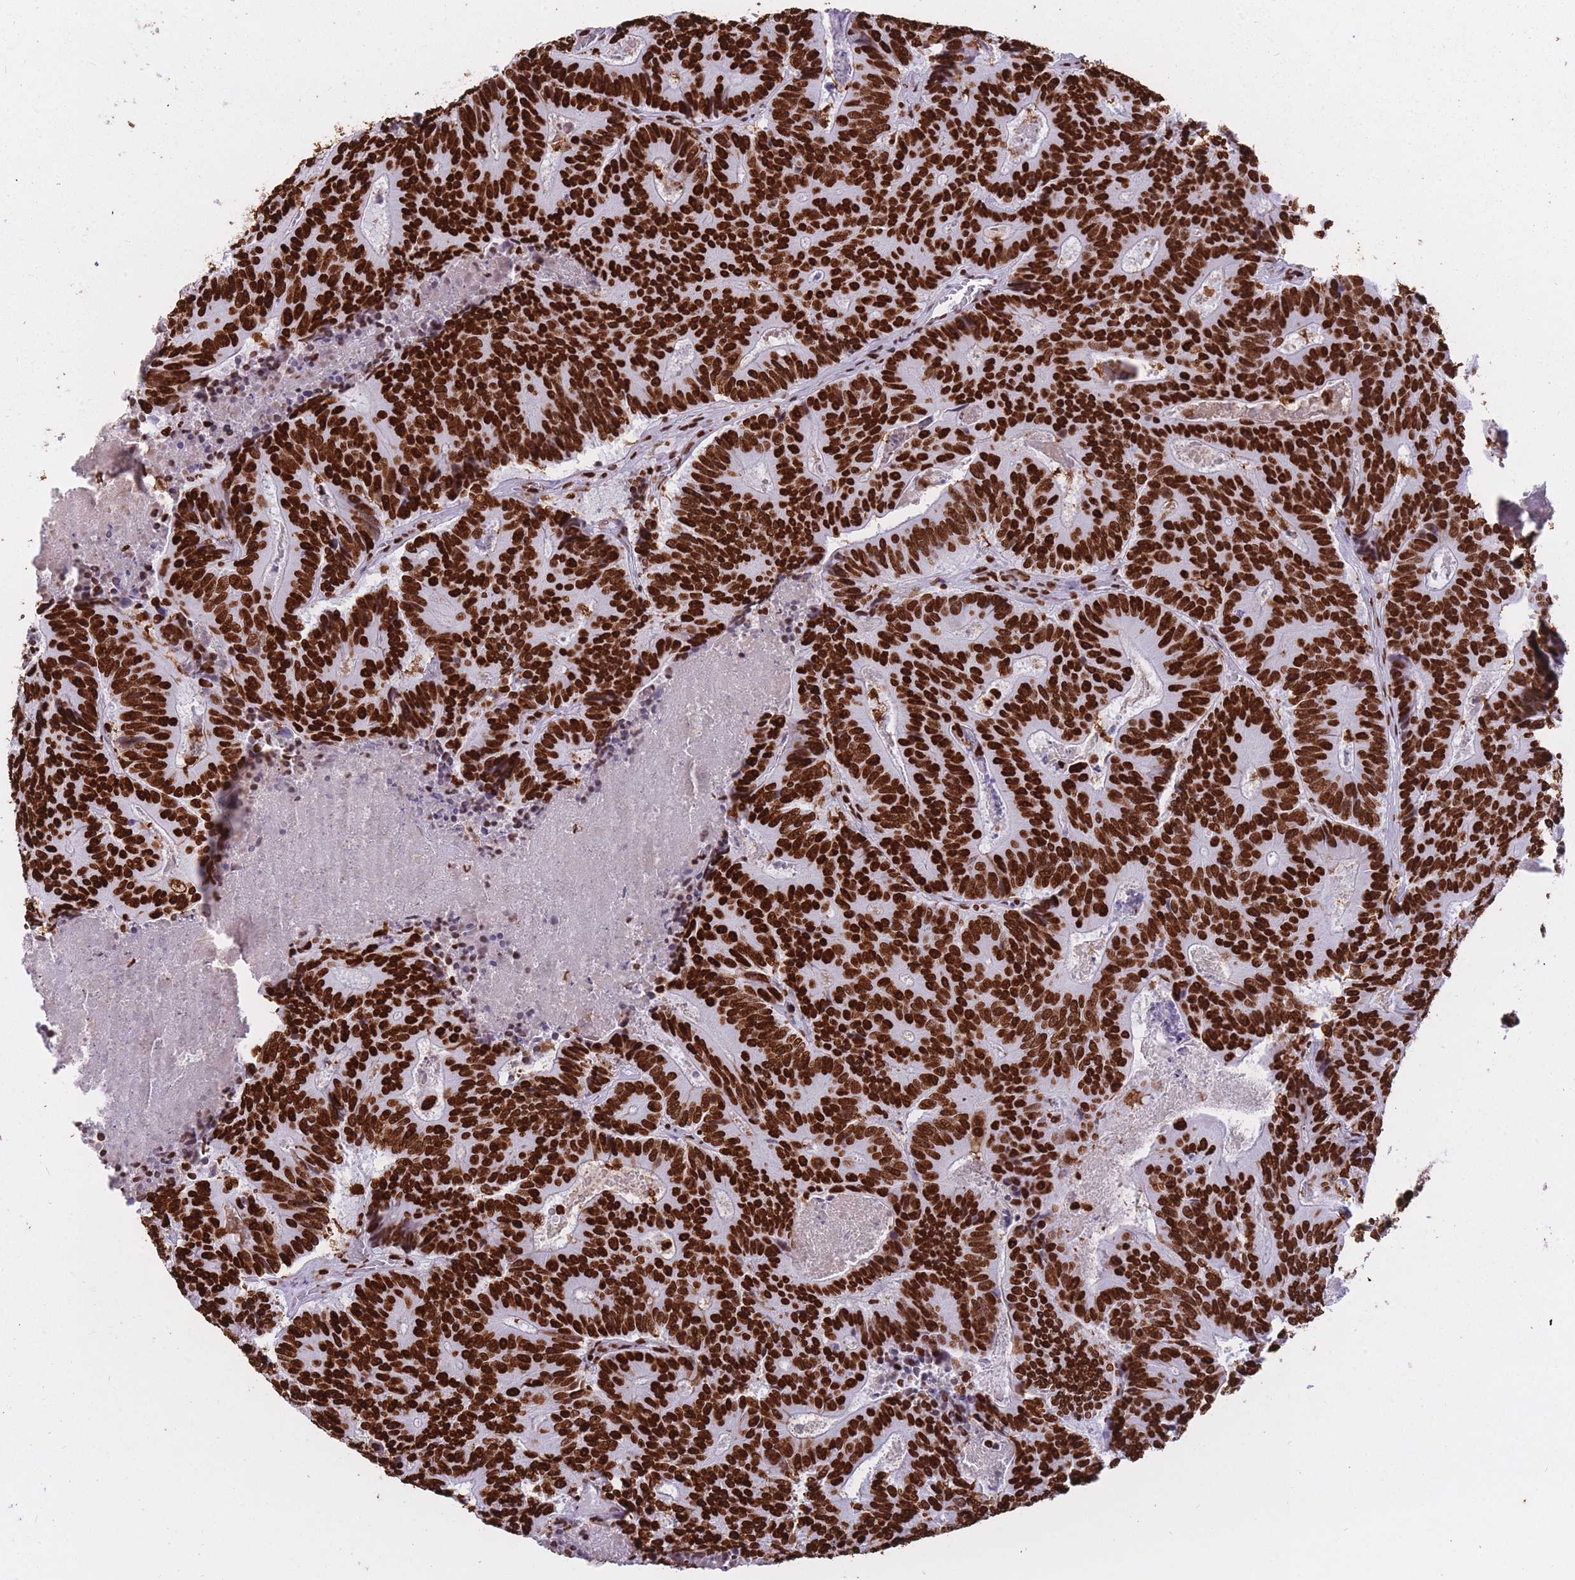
{"staining": {"intensity": "strong", "quantity": ">75%", "location": "nuclear"}, "tissue": "colorectal cancer", "cell_type": "Tumor cells", "image_type": "cancer", "snomed": [{"axis": "morphology", "description": "Adenocarcinoma, NOS"}, {"axis": "topography", "description": "Colon"}], "caption": "Human colorectal adenocarcinoma stained with a protein marker reveals strong staining in tumor cells.", "gene": "HNRNPUL1", "patient": {"sex": "male", "age": 83}}